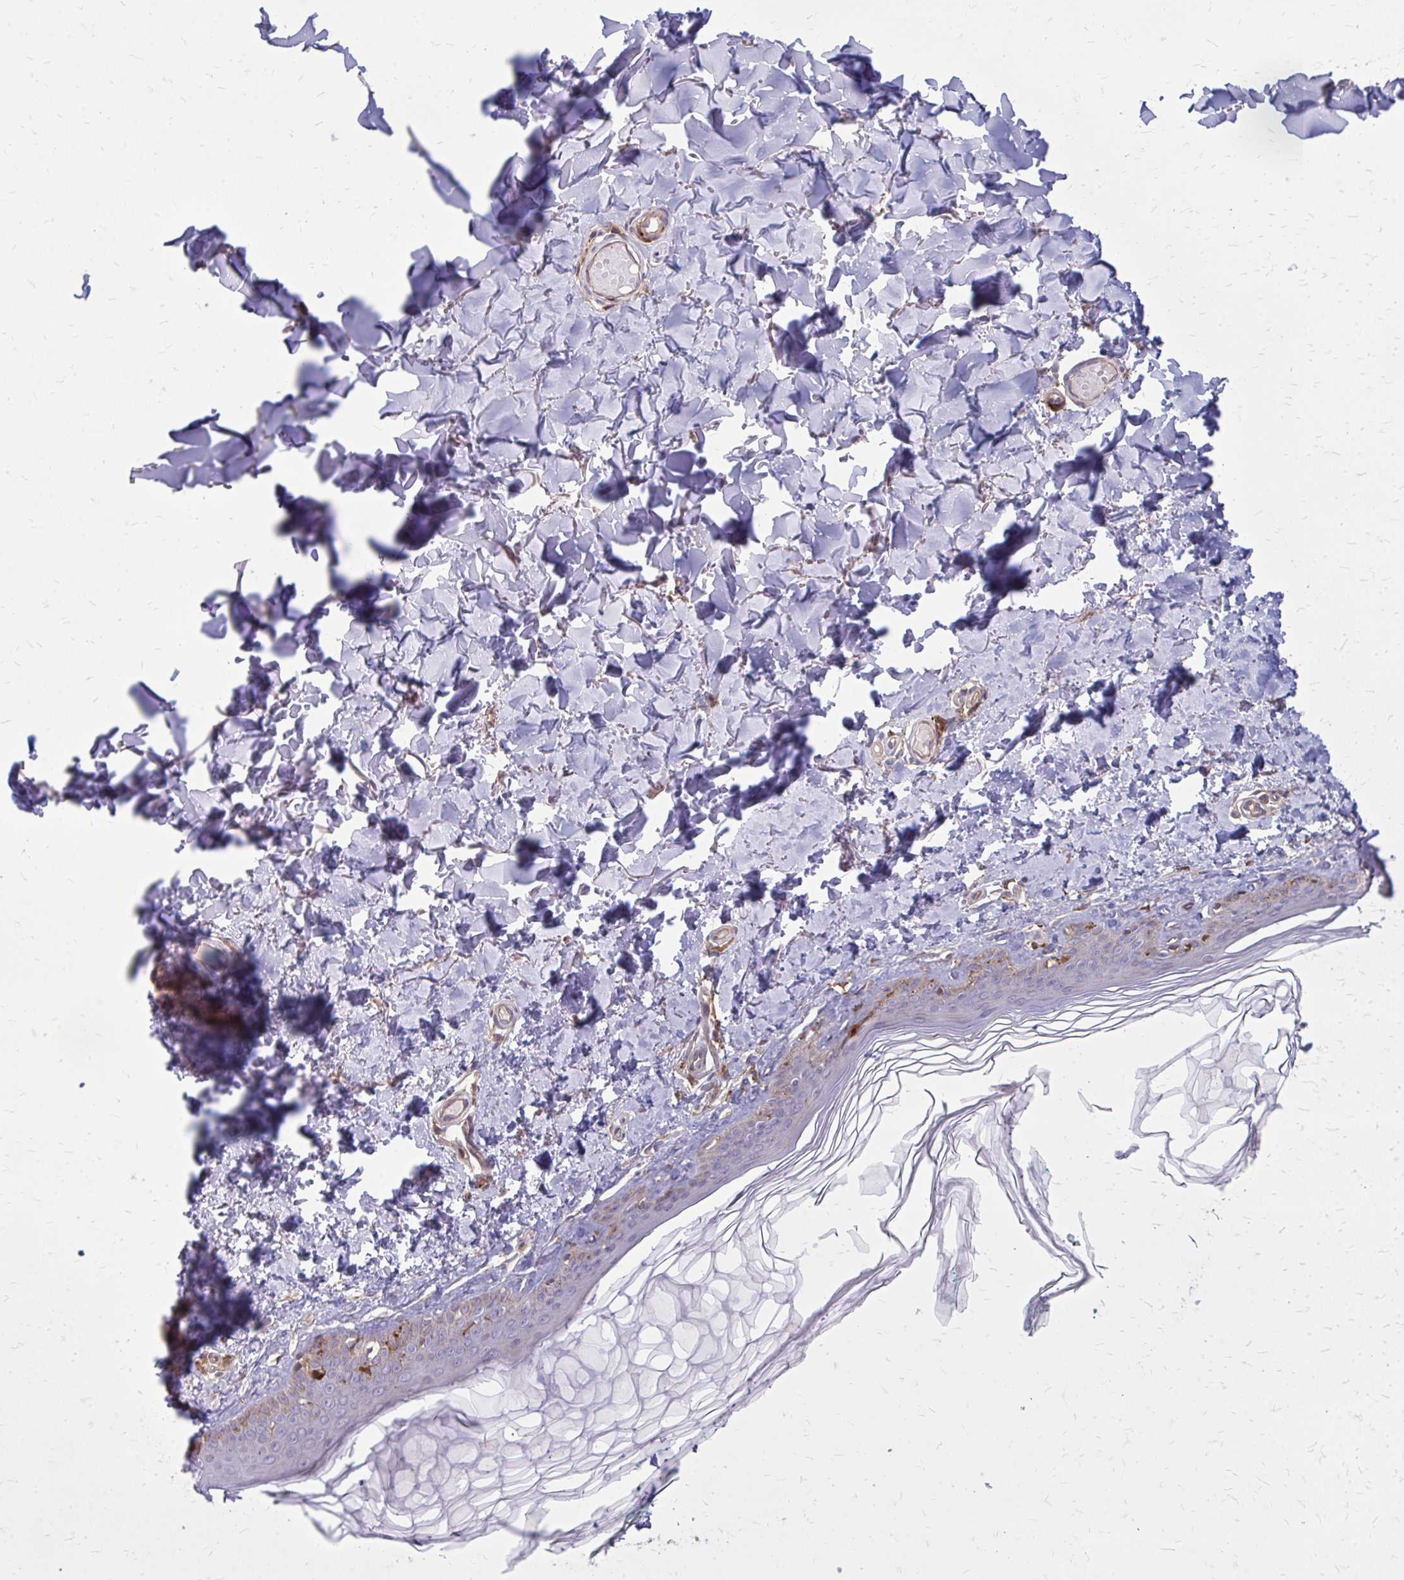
{"staining": {"intensity": "weak", "quantity": "<25%", "location": "cytoplasmic/membranous"}, "tissue": "skin", "cell_type": "Fibroblasts", "image_type": "normal", "snomed": [{"axis": "morphology", "description": "Normal tissue, NOS"}, {"axis": "topography", "description": "Skin"}, {"axis": "topography", "description": "Peripheral nerve tissue"}], "caption": "Human skin stained for a protein using IHC demonstrates no expression in fibroblasts.", "gene": "OXNAD1", "patient": {"sex": "female", "age": 45}}